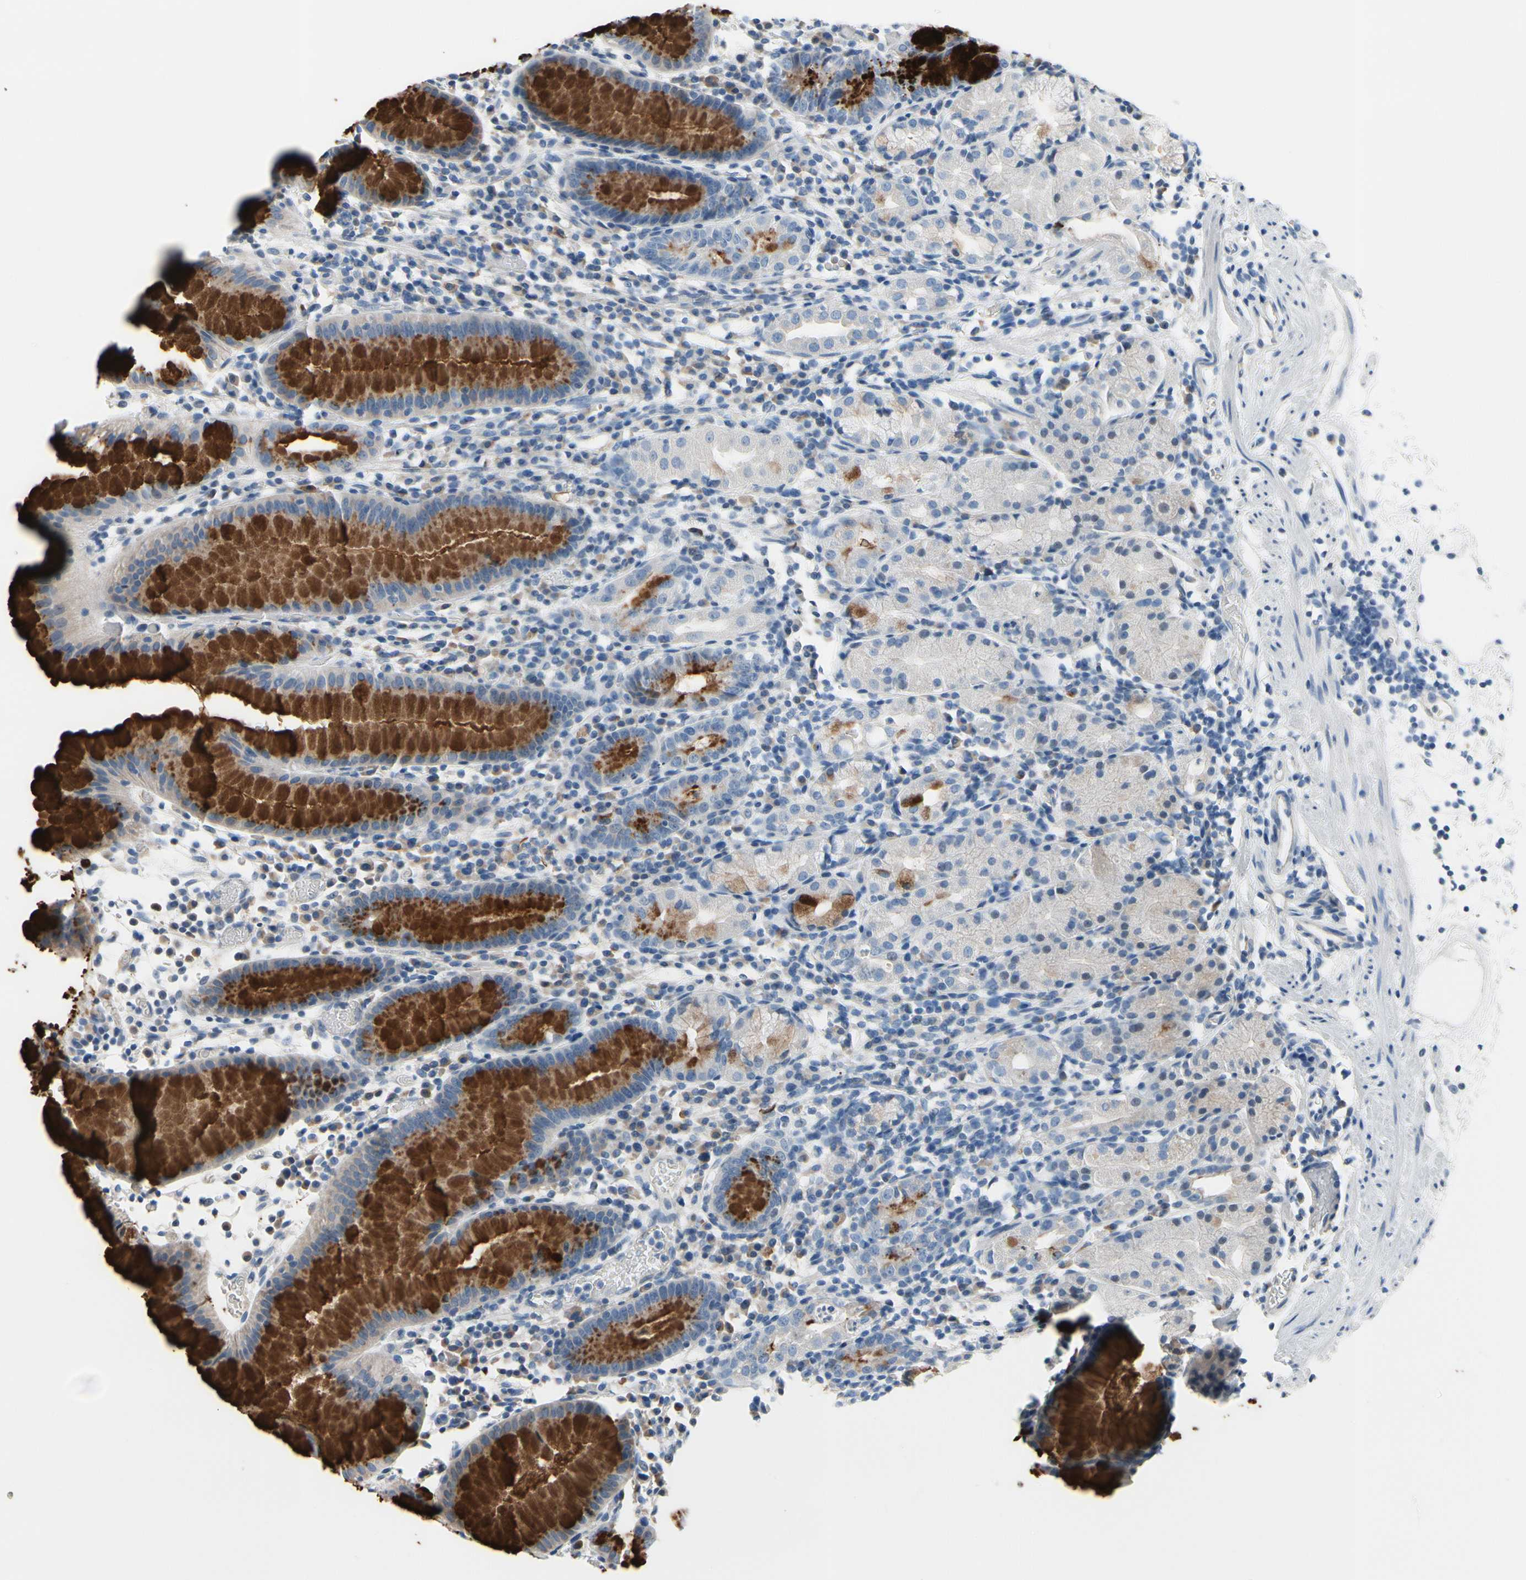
{"staining": {"intensity": "strong", "quantity": "25%-75%", "location": "cytoplasmic/membranous"}, "tissue": "stomach", "cell_type": "Glandular cells", "image_type": "normal", "snomed": [{"axis": "morphology", "description": "Normal tissue, NOS"}, {"axis": "topography", "description": "Stomach"}, {"axis": "topography", "description": "Stomach, lower"}], "caption": "A histopathology image of human stomach stained for a protein displays strong cytoplasmic/membranous brown staining in glandular cells.", "gene": "MUC5B", "patient": {"sex": "female", "age": 75}}